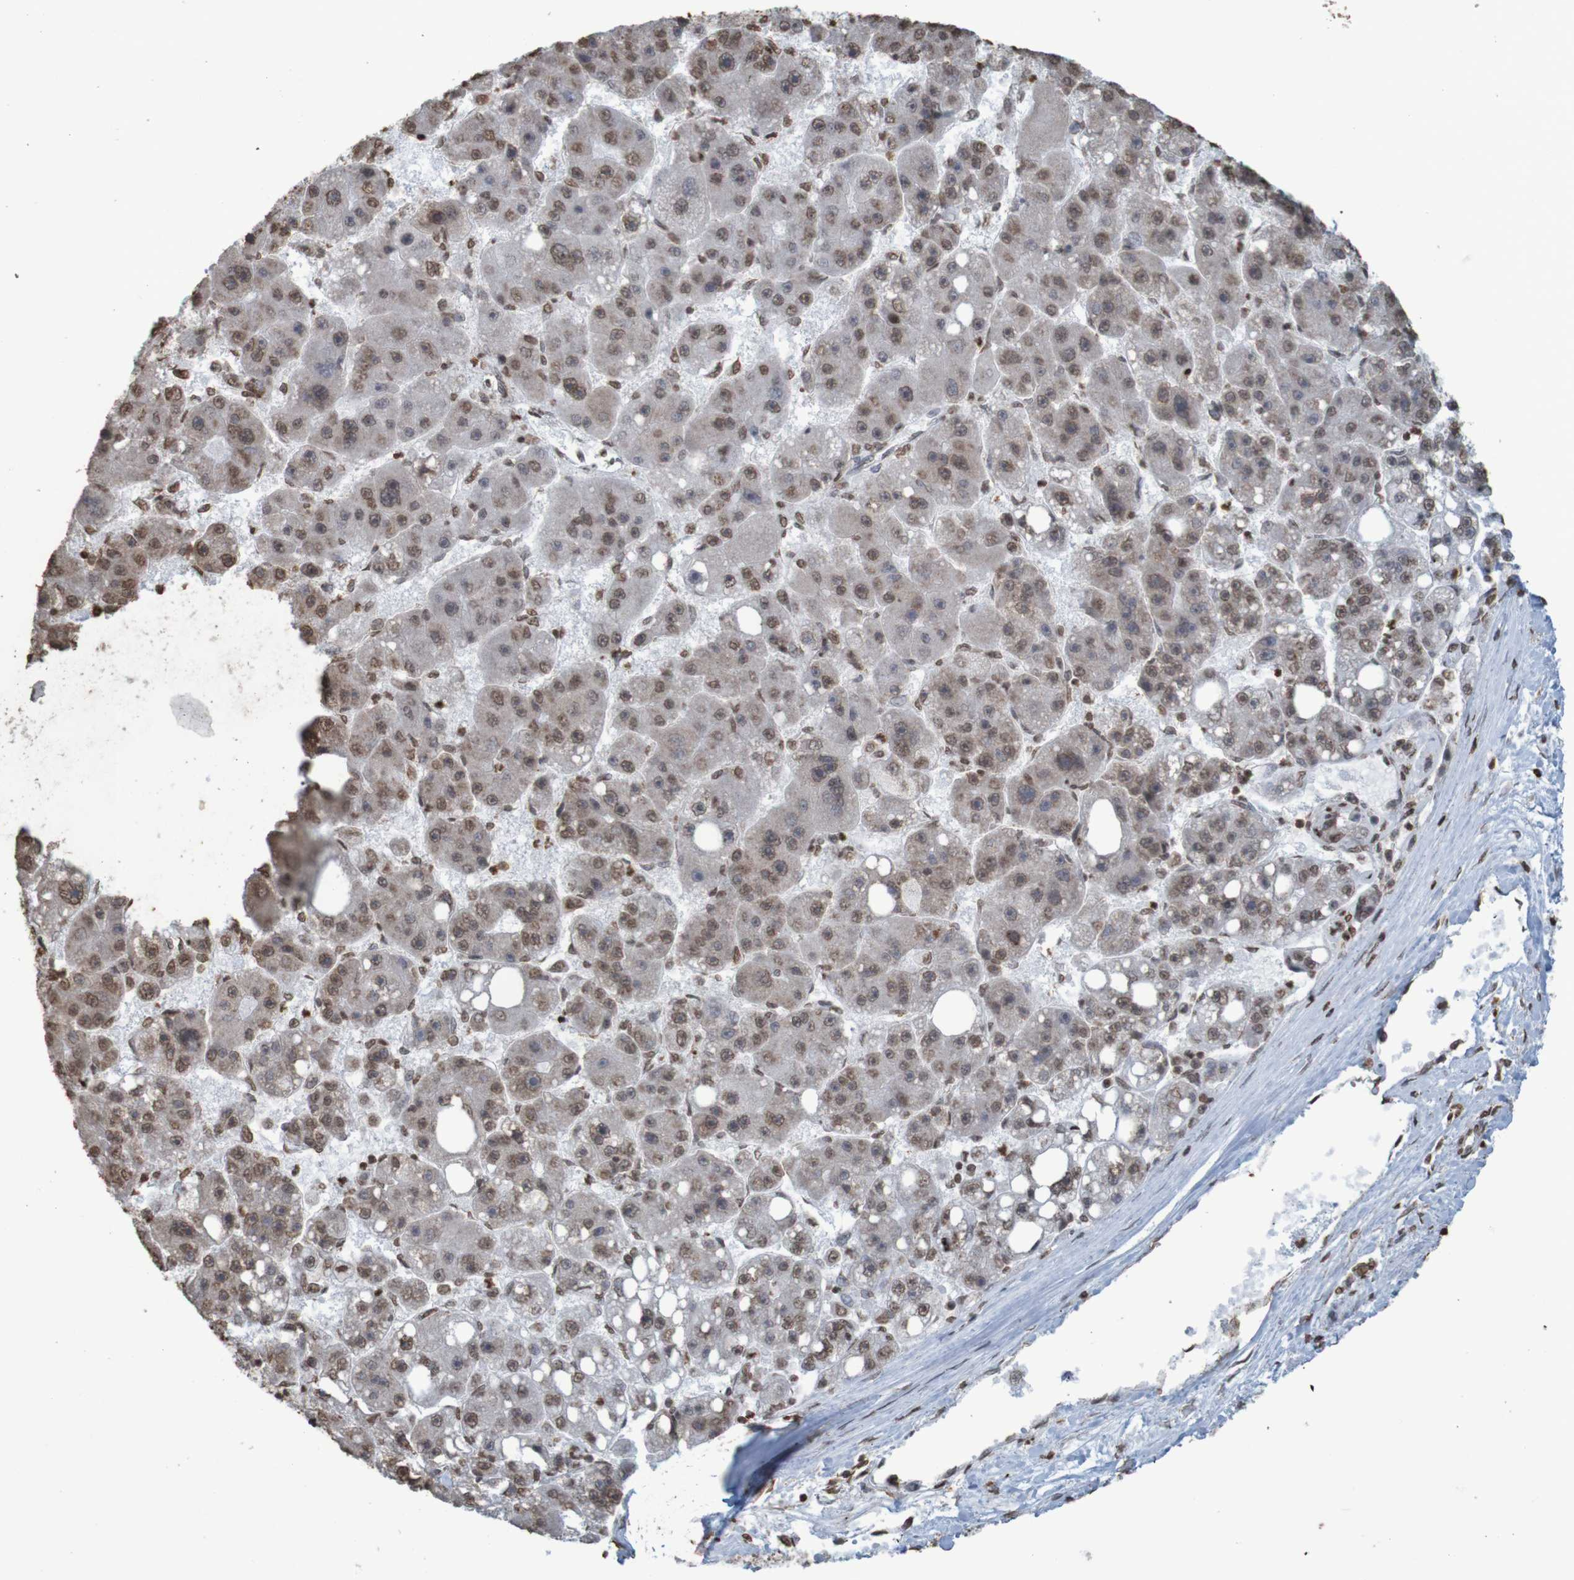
{"staining": {"intensity": "weak", "quantity": "25%-75%", "location": "nuclear"}, "tissue": "liver cancer", "cell_type": "Tumor cells", "image_type": "cancer", "snomed": [{"axis": "morphology", "description": "Carcinoma, Hepatocellular, NOS"}, {"axis": "topography", "description": "Liver"}], "caption": "About 25%-75% of tumor cells in human liver cancer reveal weak nuclear protein positivity as visualized by brown immunohistochemical staining.", "gene": "GFI1", "patient": {"sex": "female", "age": 61}}